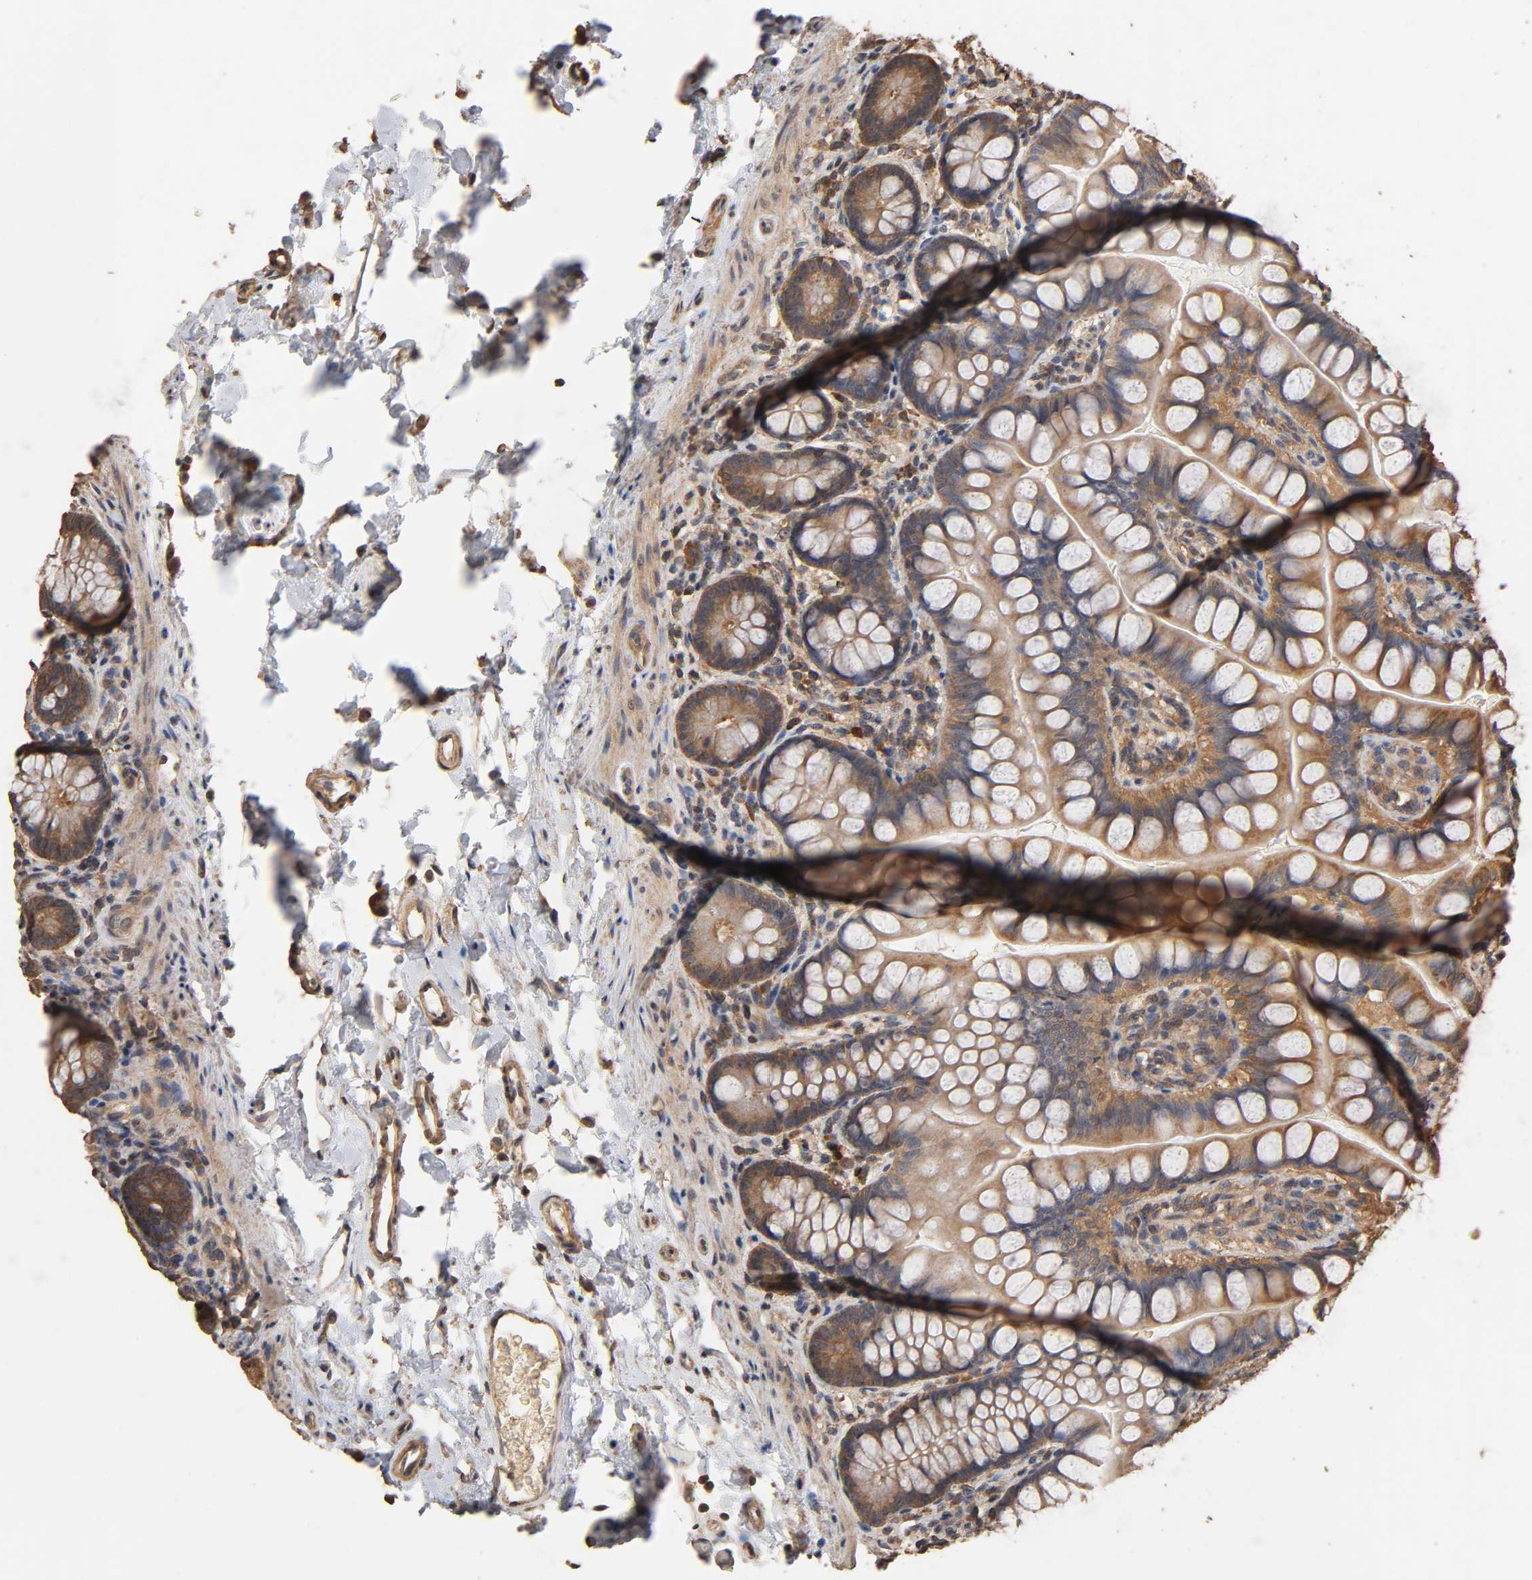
{"staining": {"intensity": "moderate", "quantity": ">75%", "location": "cytoplasmic/membranous"}, "tissue": "small intestine", "cell_type": "Glandular cells", "image_type": "normal", "snomed": [{"axis": "morphology", "description": "Normal tissue, NOS"}, {"axis": "topography", "description": "Small intestine"}], "caption": "Normal small intestine was stained to show a protein in brown. There is medium levels of moderate cytoplasmic/membranous expression in approximately >75% of glandular cells.", "gene": "ARHGEF7", "patient": {"sex": "female", "age": 58}}